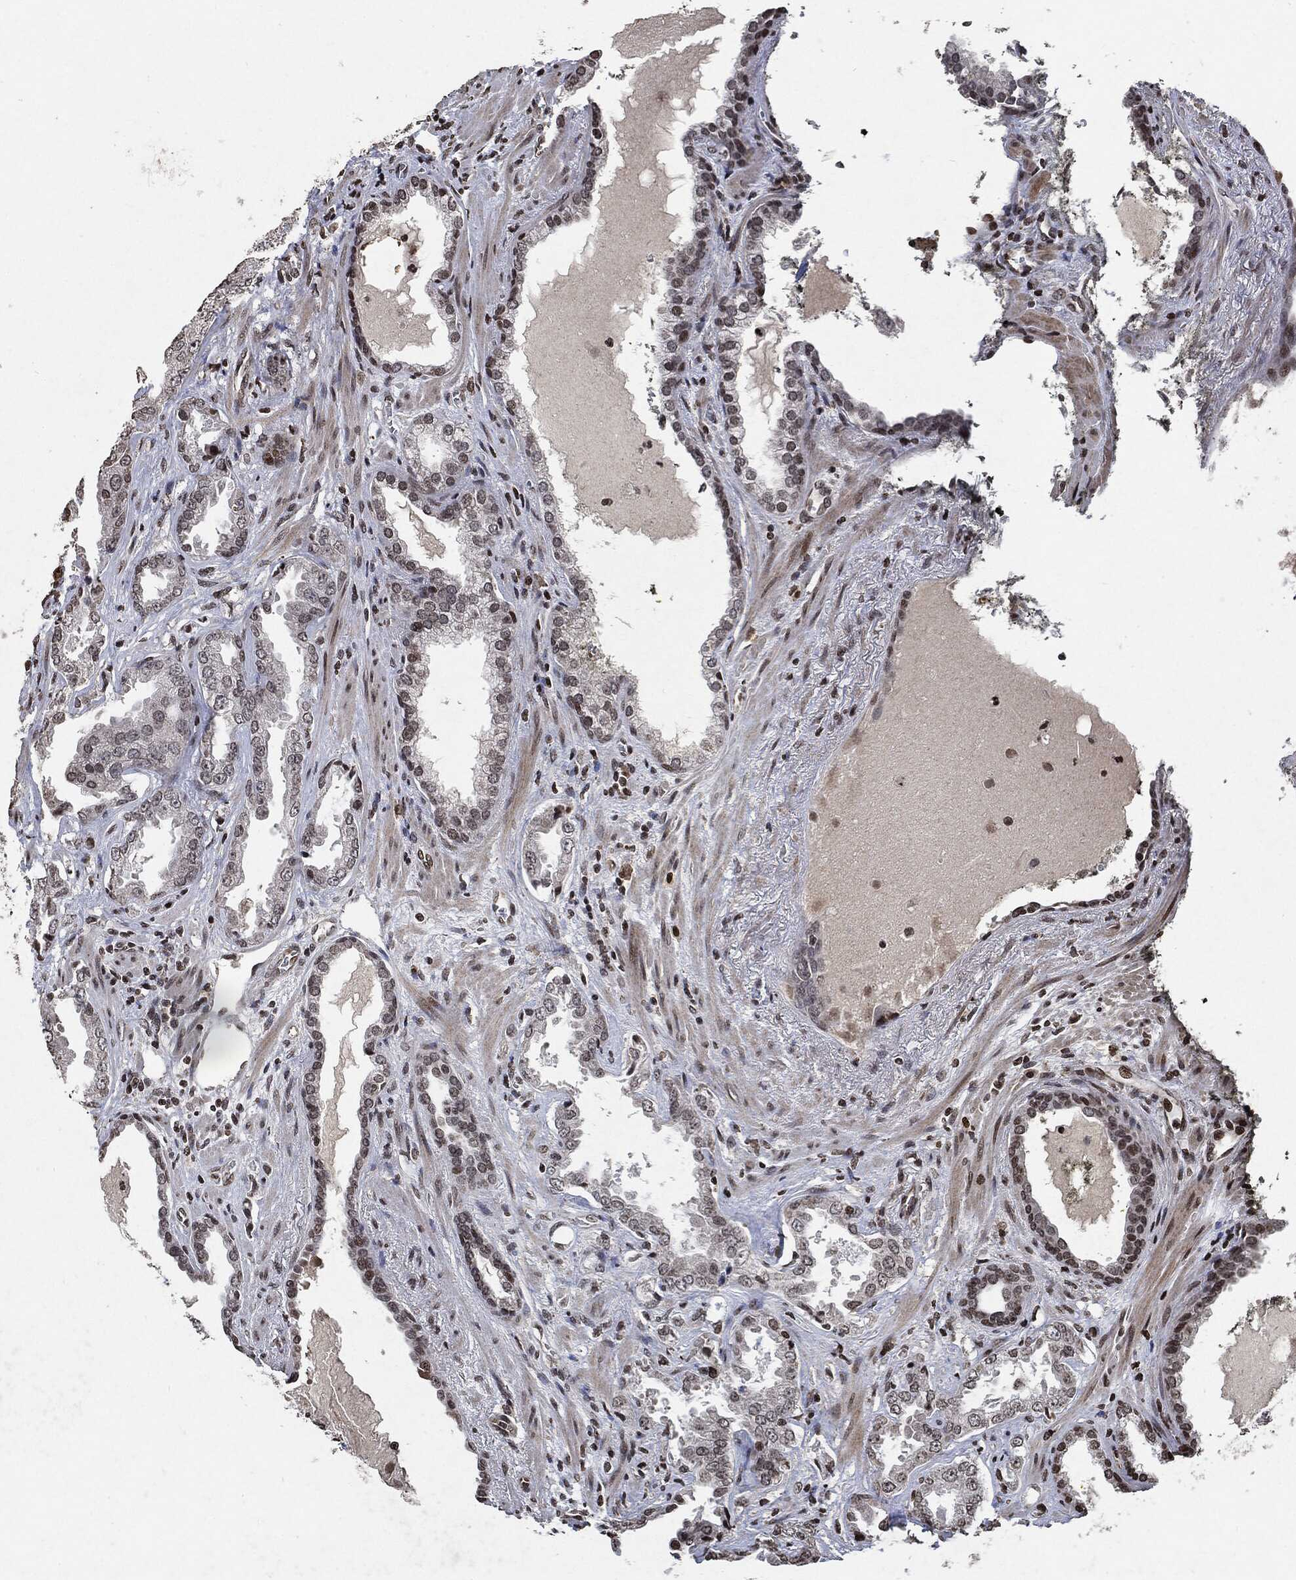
{"staining": {"intensity": "moderate", "quantity": "<25%", "location": "nuclear"}, "tissue": "prostate cancer", "cell_type": "Tumor cells", "image_type": "cancer", "snomed": [{"axis": "morphology", "description": "Adenocarcinoma, Low grade"}, {"axis": "topography", "description": "Prostate"}], "caption": "Approximately <25% of tumor cells in adenocarcinoma (low-grade) (prostate) display moderate nuclear protein positivity as visualized by brown immunohistochemical staining.", "gene": "JUN", "patient": {"sex": "male", "age": 62}}